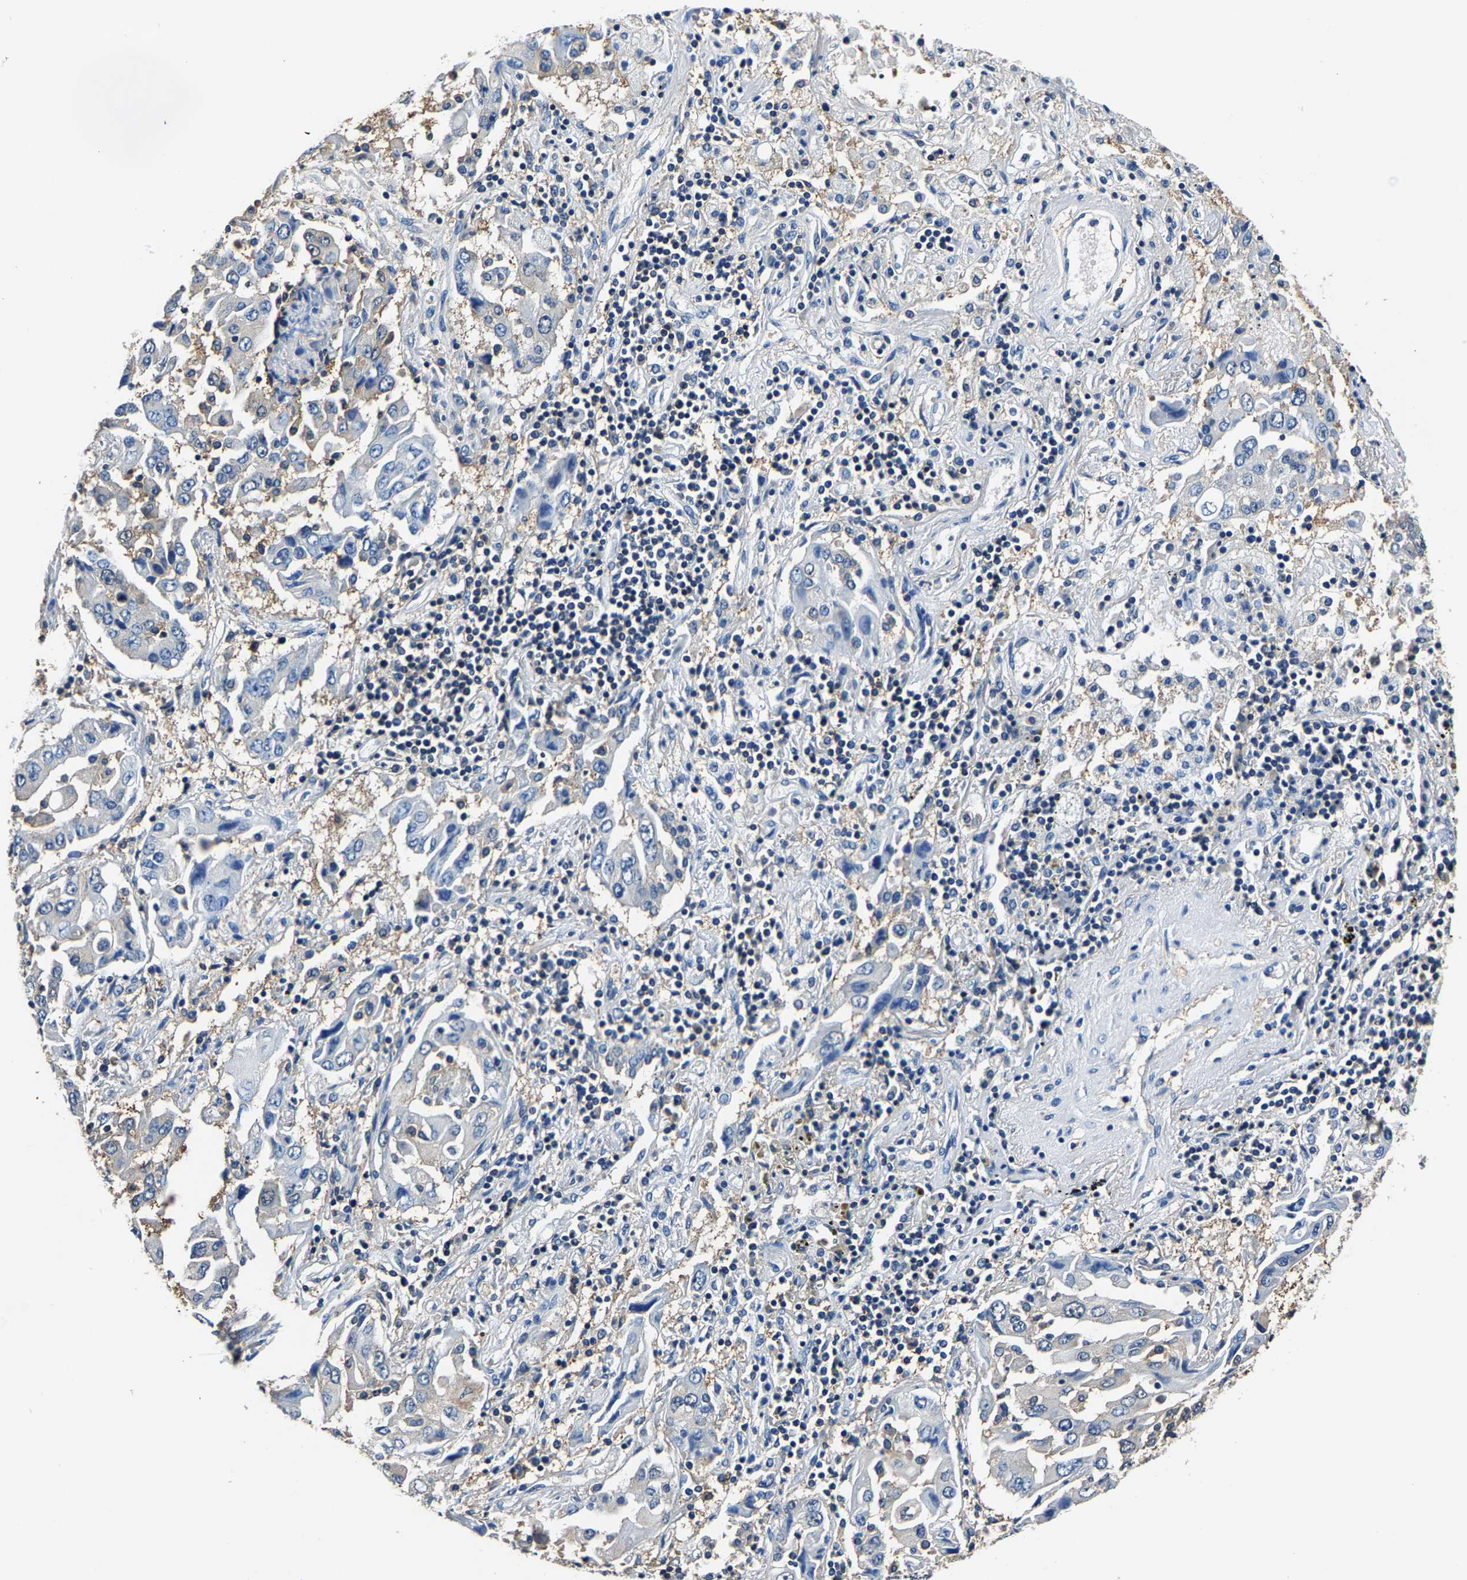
{"staining": {"intensity": "negative", "quantity": "none", "location": "none"}, "tissue": "lung cancer", "cell_type": "Tumor cells", "image_type": "cancer", "snomed": [{"axis": "morphology", "description": "Adenocarcinoma, NOS"}, {"axis": "topography", "description": "Lung"}], "caption": "A high-resolution histopathology image shows immunohistochemistry staining of lung cancer (adenocarcinoma), which demonstrates no significant positivity in tumor cells. Brightfield microscopy of IHC stained with DAB (brown) and hematoxylin (blue), captured at high magnification.", "gene": "ALDOB", "patient": {"sex": "female", "age": 65}}